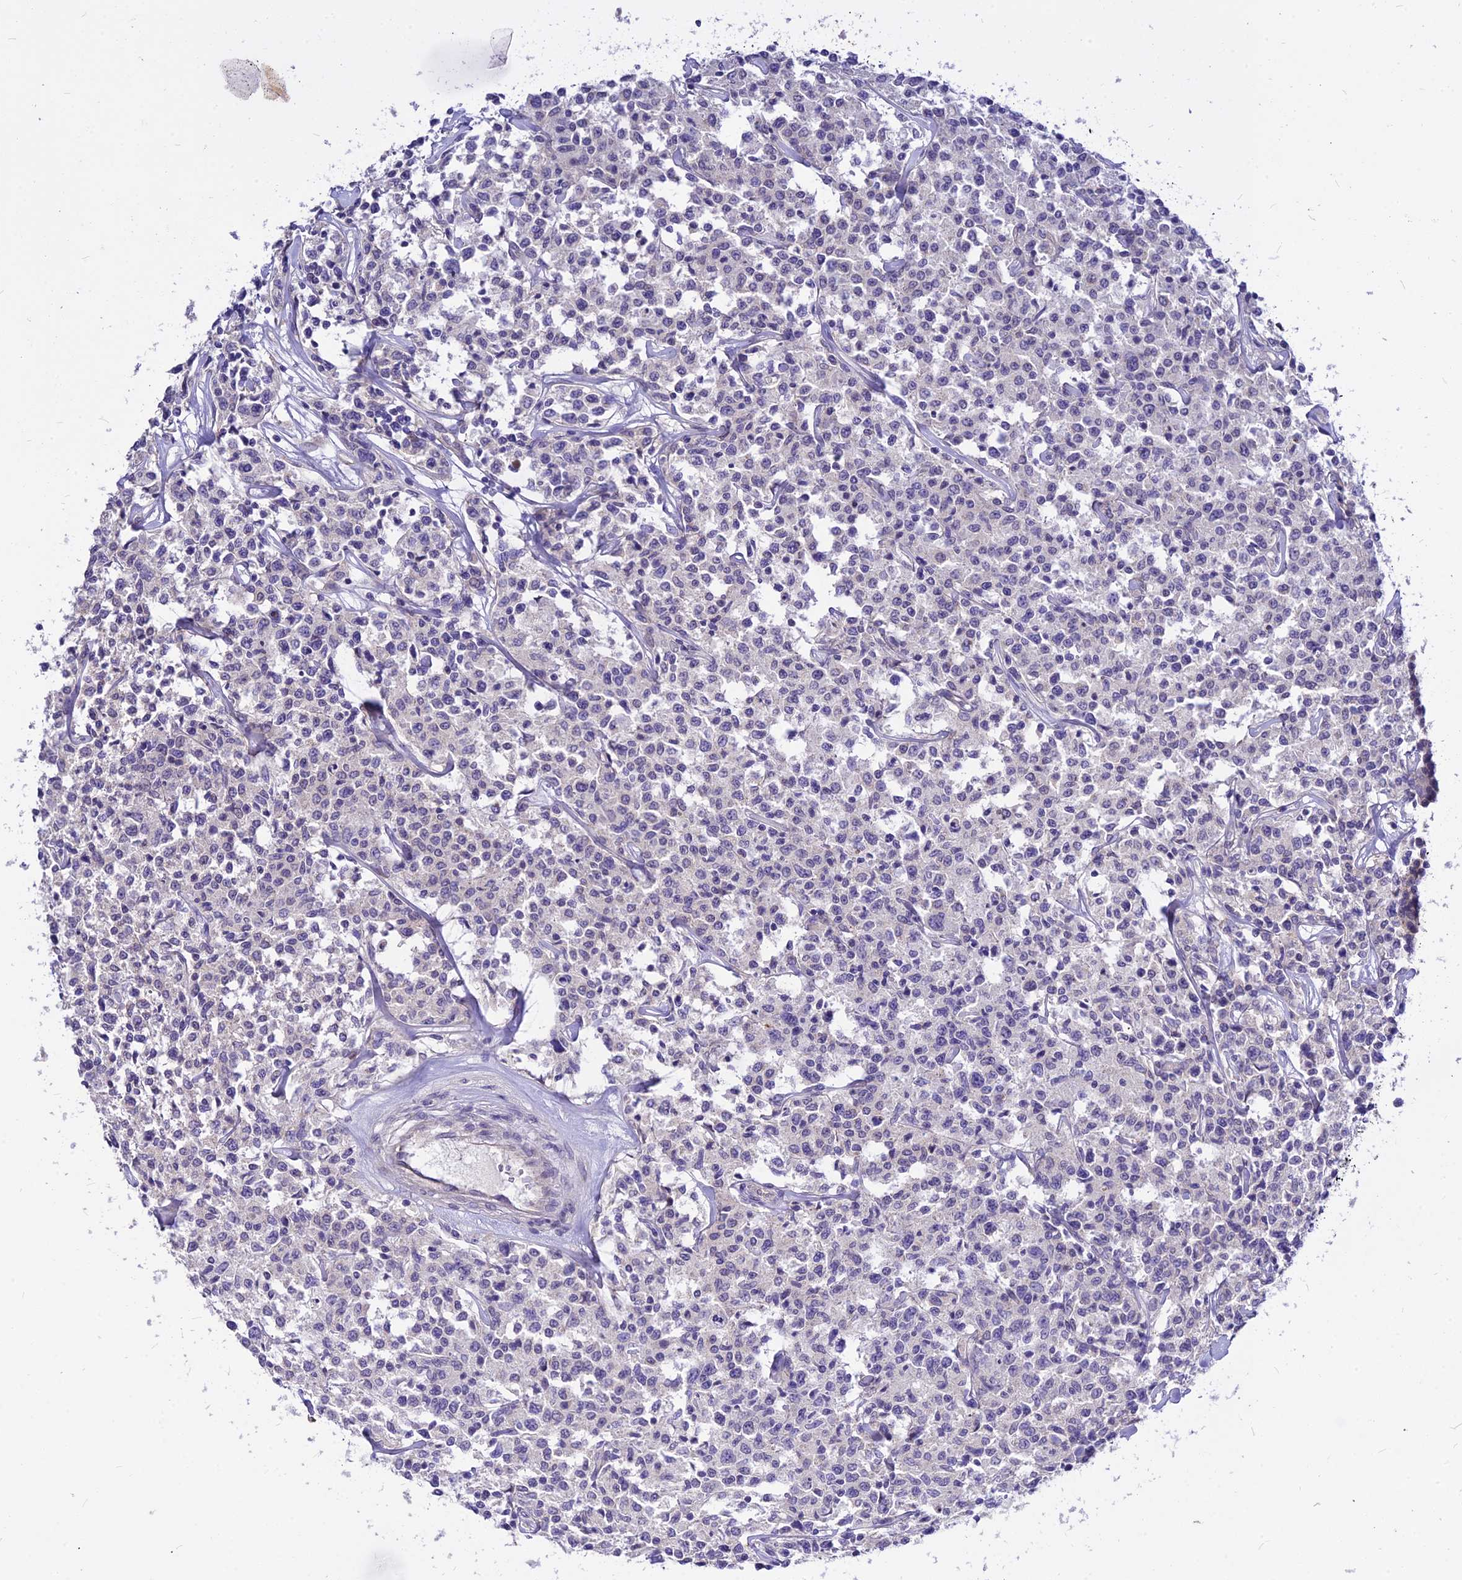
{"staining": {"intensity": "negative", "quantity": "none", "location": "none"}, "tissue": "lymphoma", "cell_type": "Tumor cells", "image_type": "cancer", "snomed": [{"axis": "morphology", "description": "Malignant lymphoma, non-Hodgkin's type, Low grade"}, {"axis": "topography", "description": "Small intestine"}], "caption": "A high-resolution image shows IHC staining of low-grade malignant lymphoma, non-Hodgkin's type, which displays no significant staining in tumor cells.", "gene": "CZIB", "patient": {"sex": "female", "age": 59}}